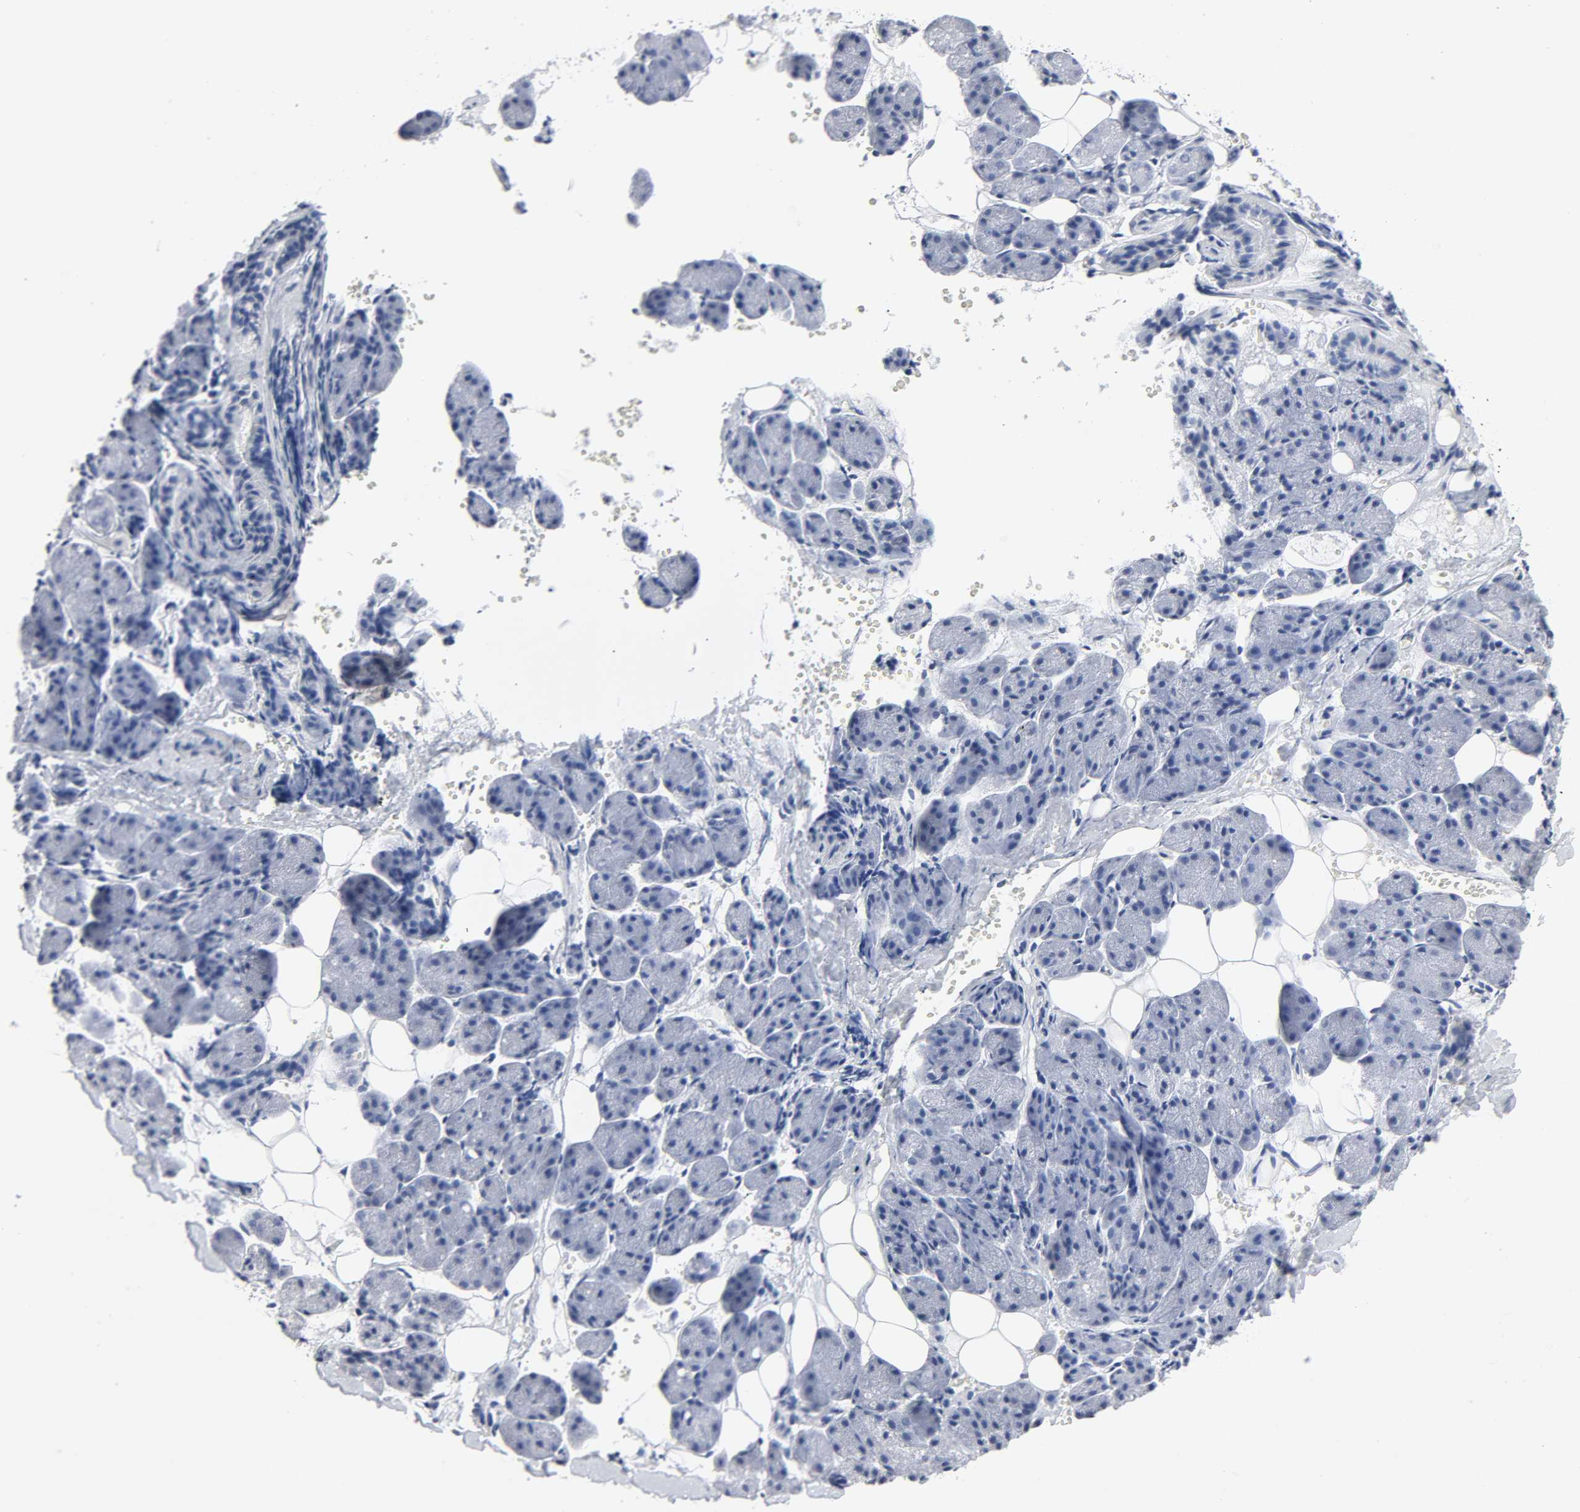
{"staining": {"intensity": "negative", "quantity": "none", "location": "none"}, "tissue": "salivary gland", "cell_type": "Glandular cells", "image_type": "normal", "snomed": [{"axis": "morphology", "description": "Normal tissue, NOS"}, {"axis": "morphology", "description": "Adenoma, NOS"}, {"axis": "topography", "description": "Salivary gland"}], "caption": "Immunohistochemical staining of unremarkable human salivary gland exhibits no significant staining in glandular cells. (Brightfield microscopy of DAB (3,3'-diaminobenzidine) immunohistochemistry (IHC) at high magnification).", "gene": "SLCO1B3", "patient": {"sex": "female", "age": 32}}